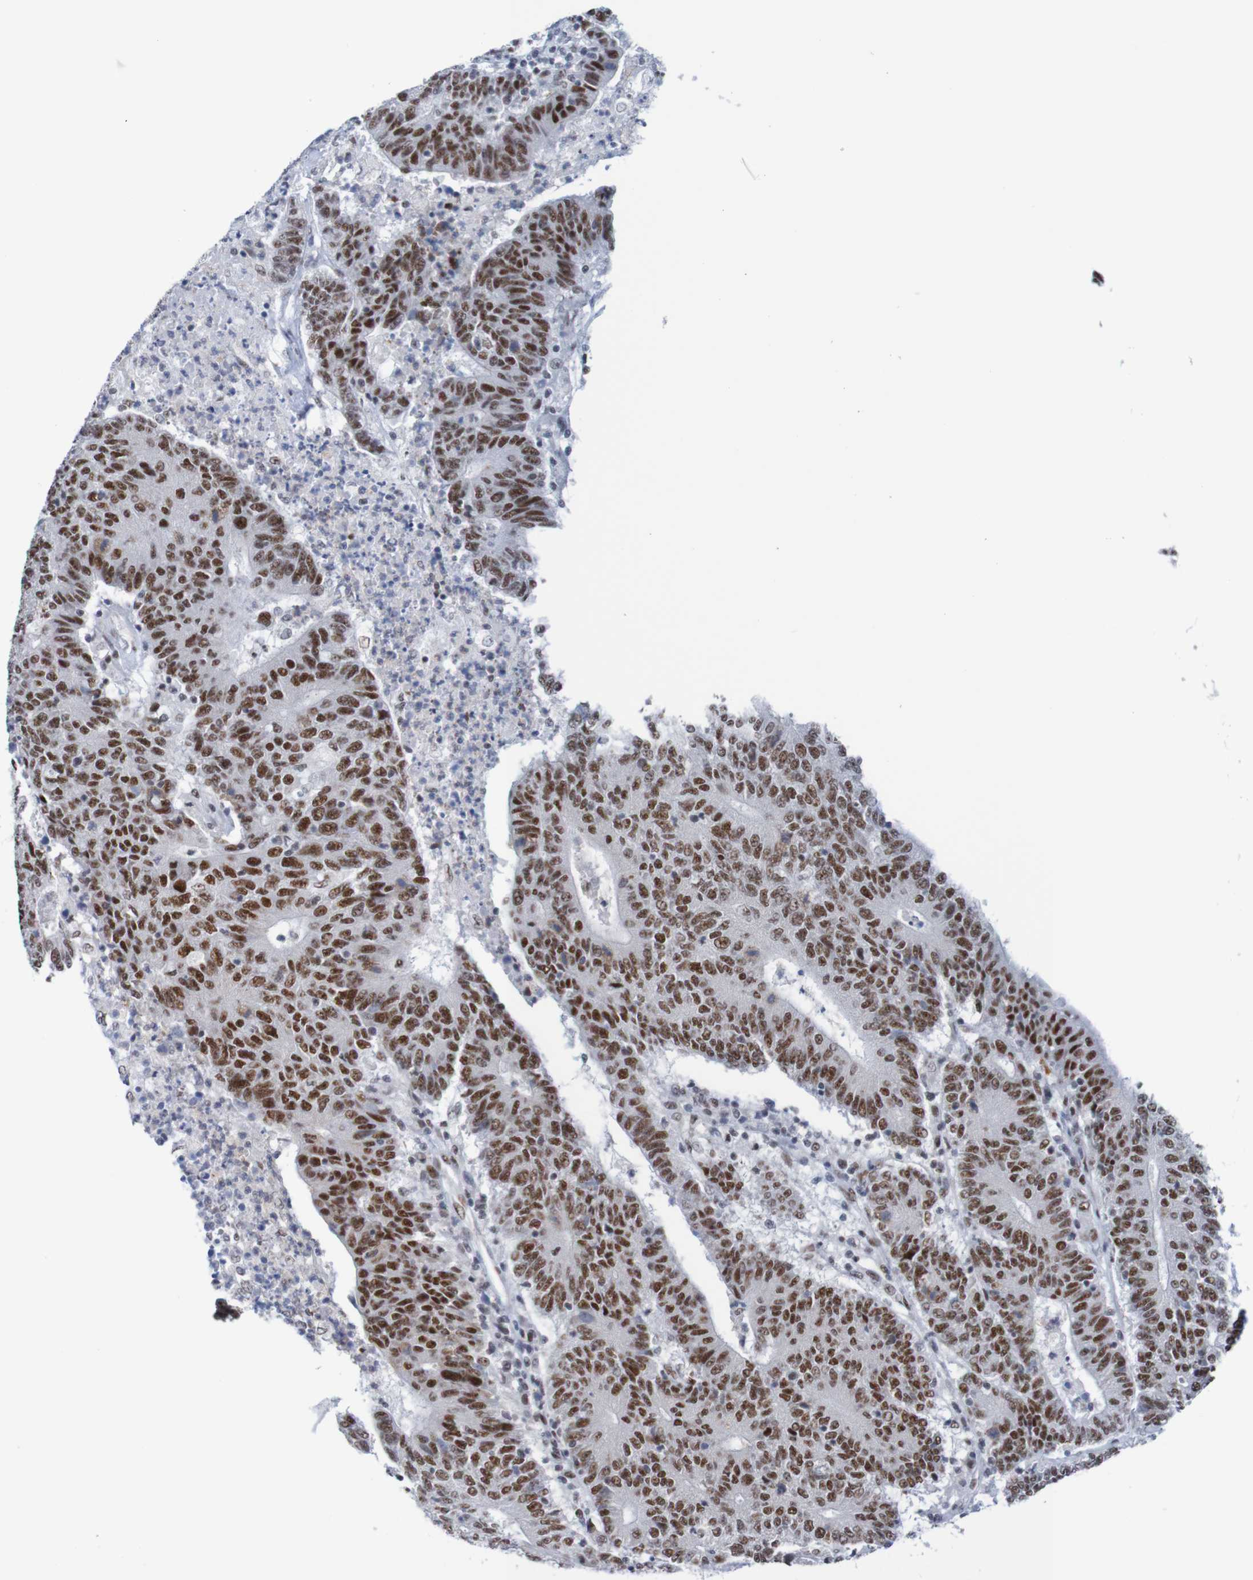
{"staining": {"intensity": "strong", "quantity": ">75%", "location": "nuclear"}, "tissue": "colorectal cancer", "cell_type": "Tumor cells", "image_type": "cancer", "snomed": [{"axis": "morphology", "description": "Normal tissue, NOS"}, {"axis": "morphology", "description": "Adenocarcinoma, NOS"}, {"axis": "topography", "description": "Colon"}], "caption": "Human colorectal cancer stained with a brown dye shows strong nuclear positive expression in approximately >75% of tumor cells.", "gene": "CDC5L", "patient": {"sex": "female", "age": 75}}